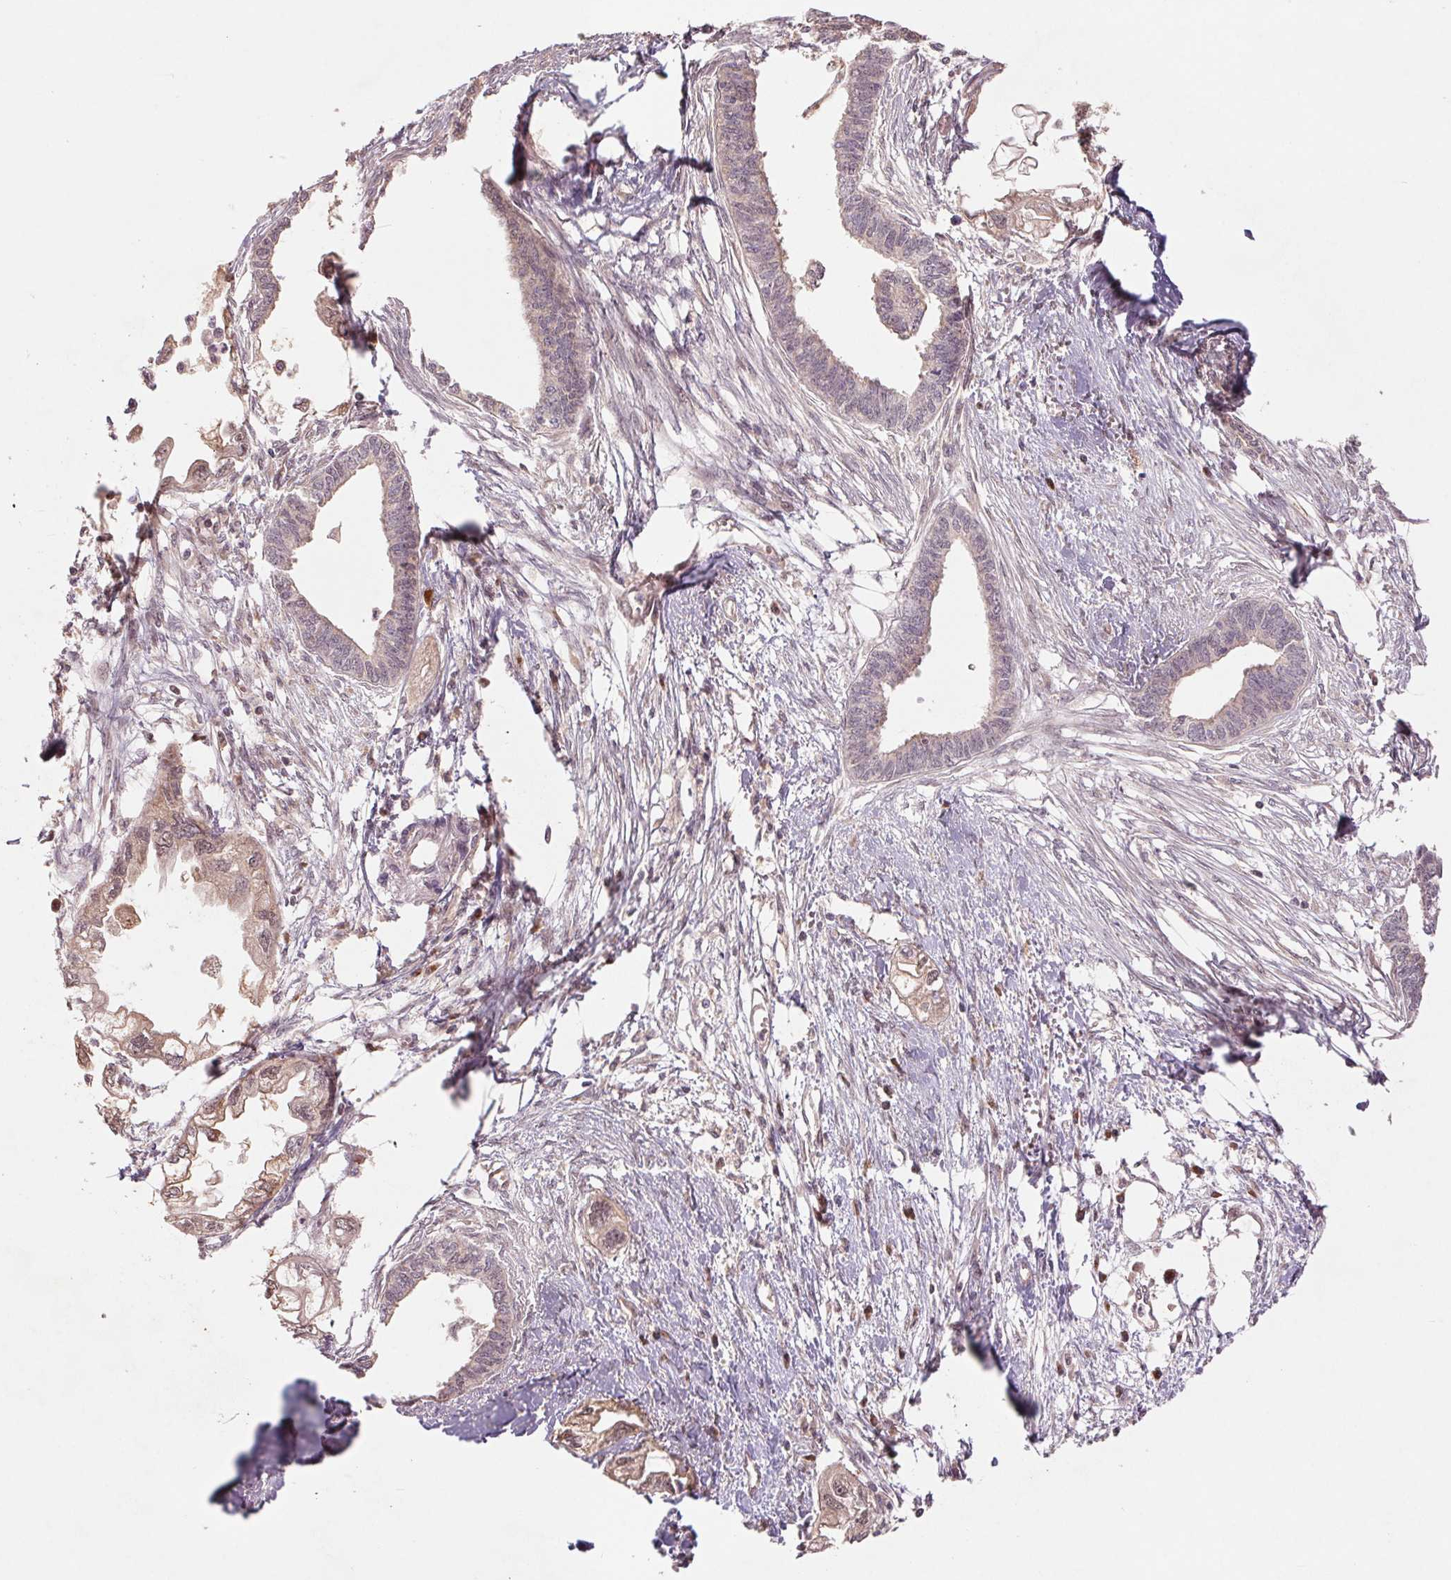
{"staining": {"intensity": "weak", "quantity": "25%-75%", "location": "cytoplasmic/membranous,nuclear"}, "tissue": "endometrial cancer", "cell_type": "Tumor cells", "image_type": "cancer", "snomed": [{"axis": "morphology", "description": "Adenocarcinoma, NOS"}, {"axis": "morphology", "description": "Adenocarcinoma, metastatic, NOS"}, {"axis": "topography", "description": "Adipose tissue"}, {"axis": "topography", "description": "Endometrium"}], "caption": "DAB immunohistochemical staining of metastatic adenocarcinoma (endometrial) shows weak cytoplasmic/membranous and nuclear protein positivity in approximately 25%-75% of tumor cells.", "gene": "RRM1", "patient": {"sex": "female", "age": 67}}